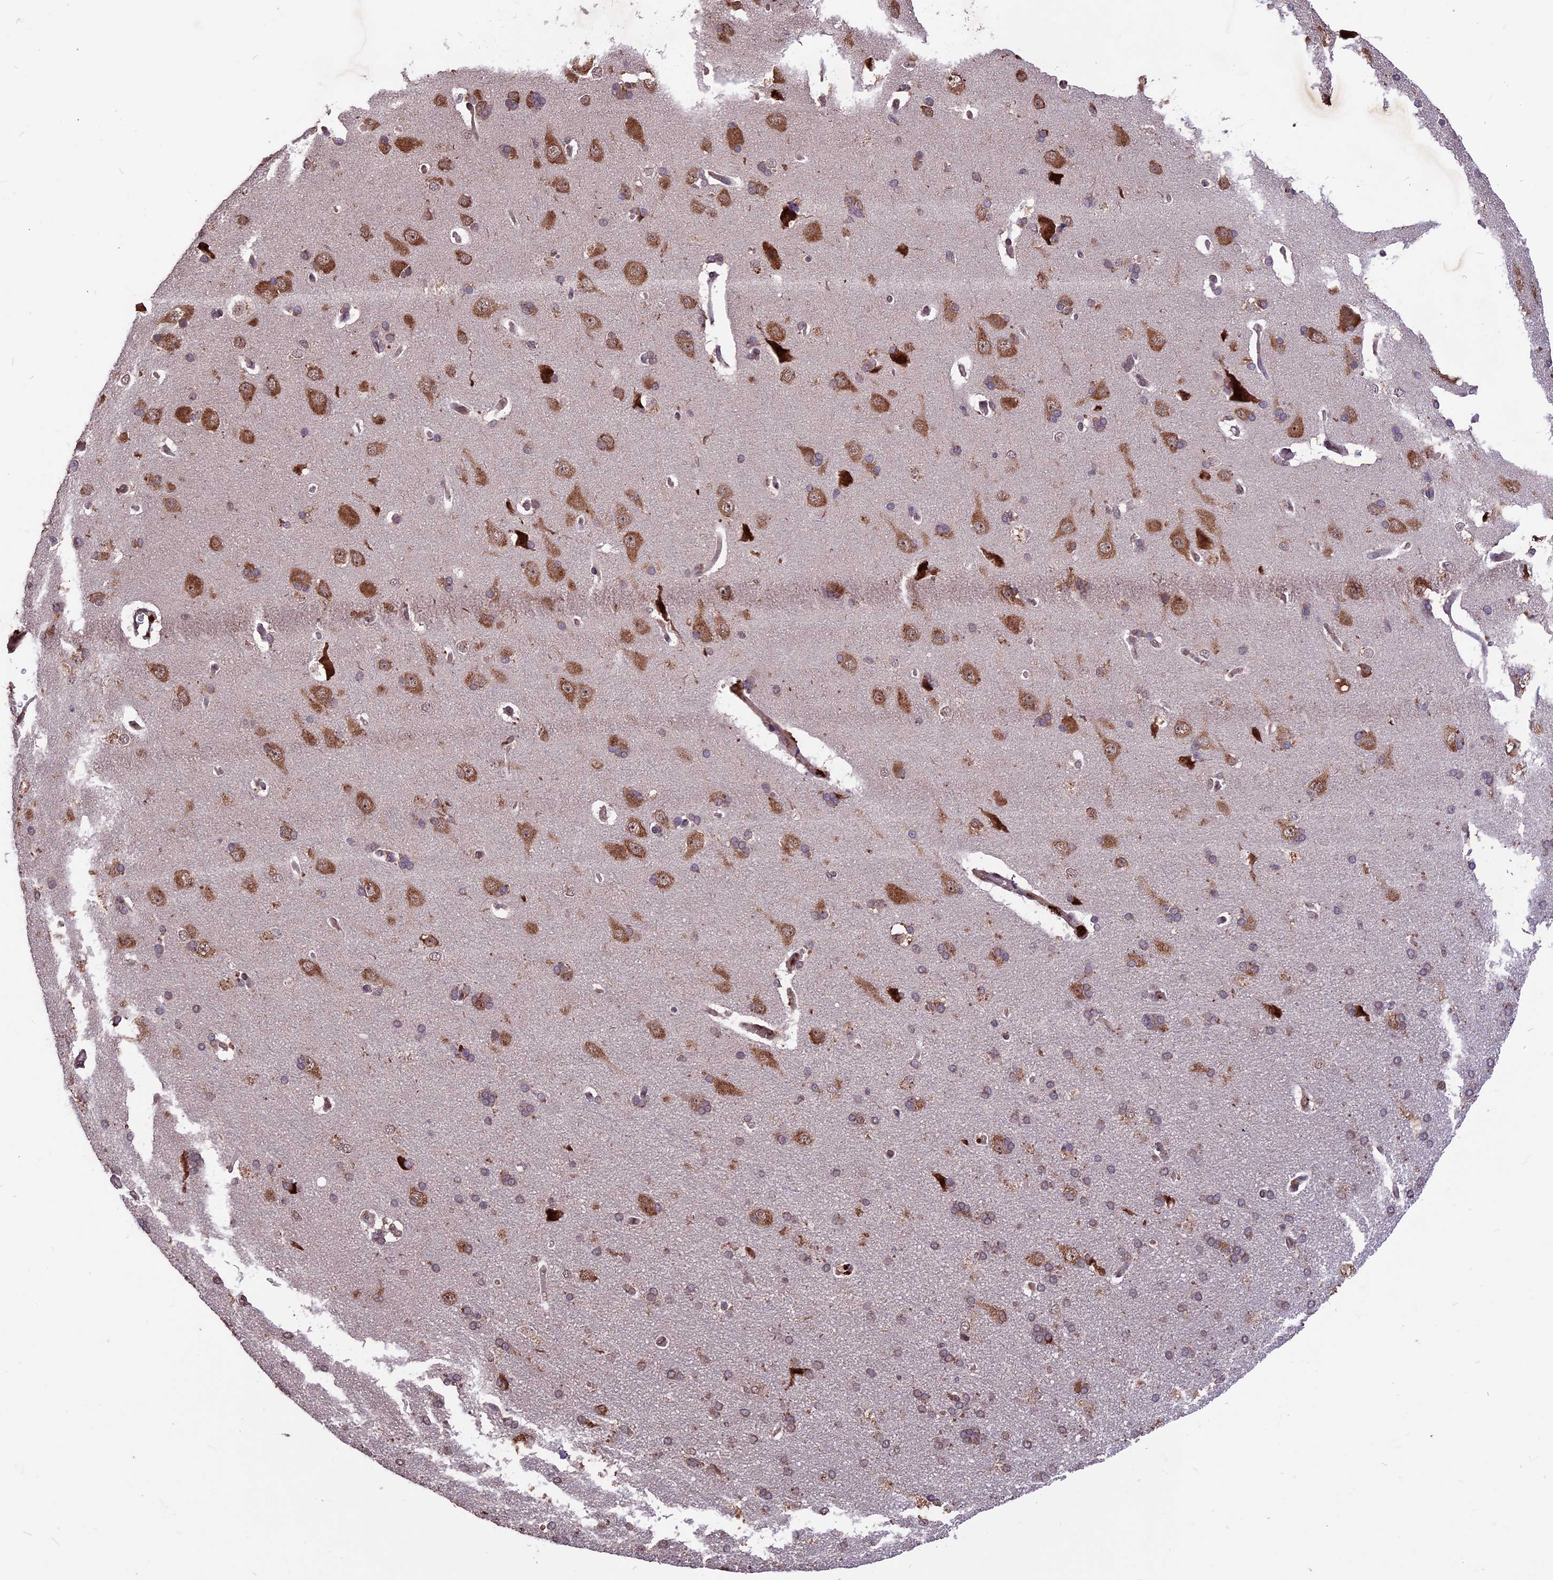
{"staining": {"intensity": "moderate", "quantity": "25%-75%", "location": "cytoplasmic/membranous"}, "tissue": "cerebral cortex", "cell_type": "Endothelial cells", "image_type": "normal", "snomed": [{"axis": "morphology", "description": "Normal tissue, NOS"}, {"axis": "topography", "description": "Cerebral cortex"}], "caption": "This is a histology image of IHC staining of unremarkable cerebral cortex, which shows moderate staining in the cytoplasmic/membranous of endothelial cells.", "gene": "ZNF598", "patient": {"sex": "male", "age": 62}}